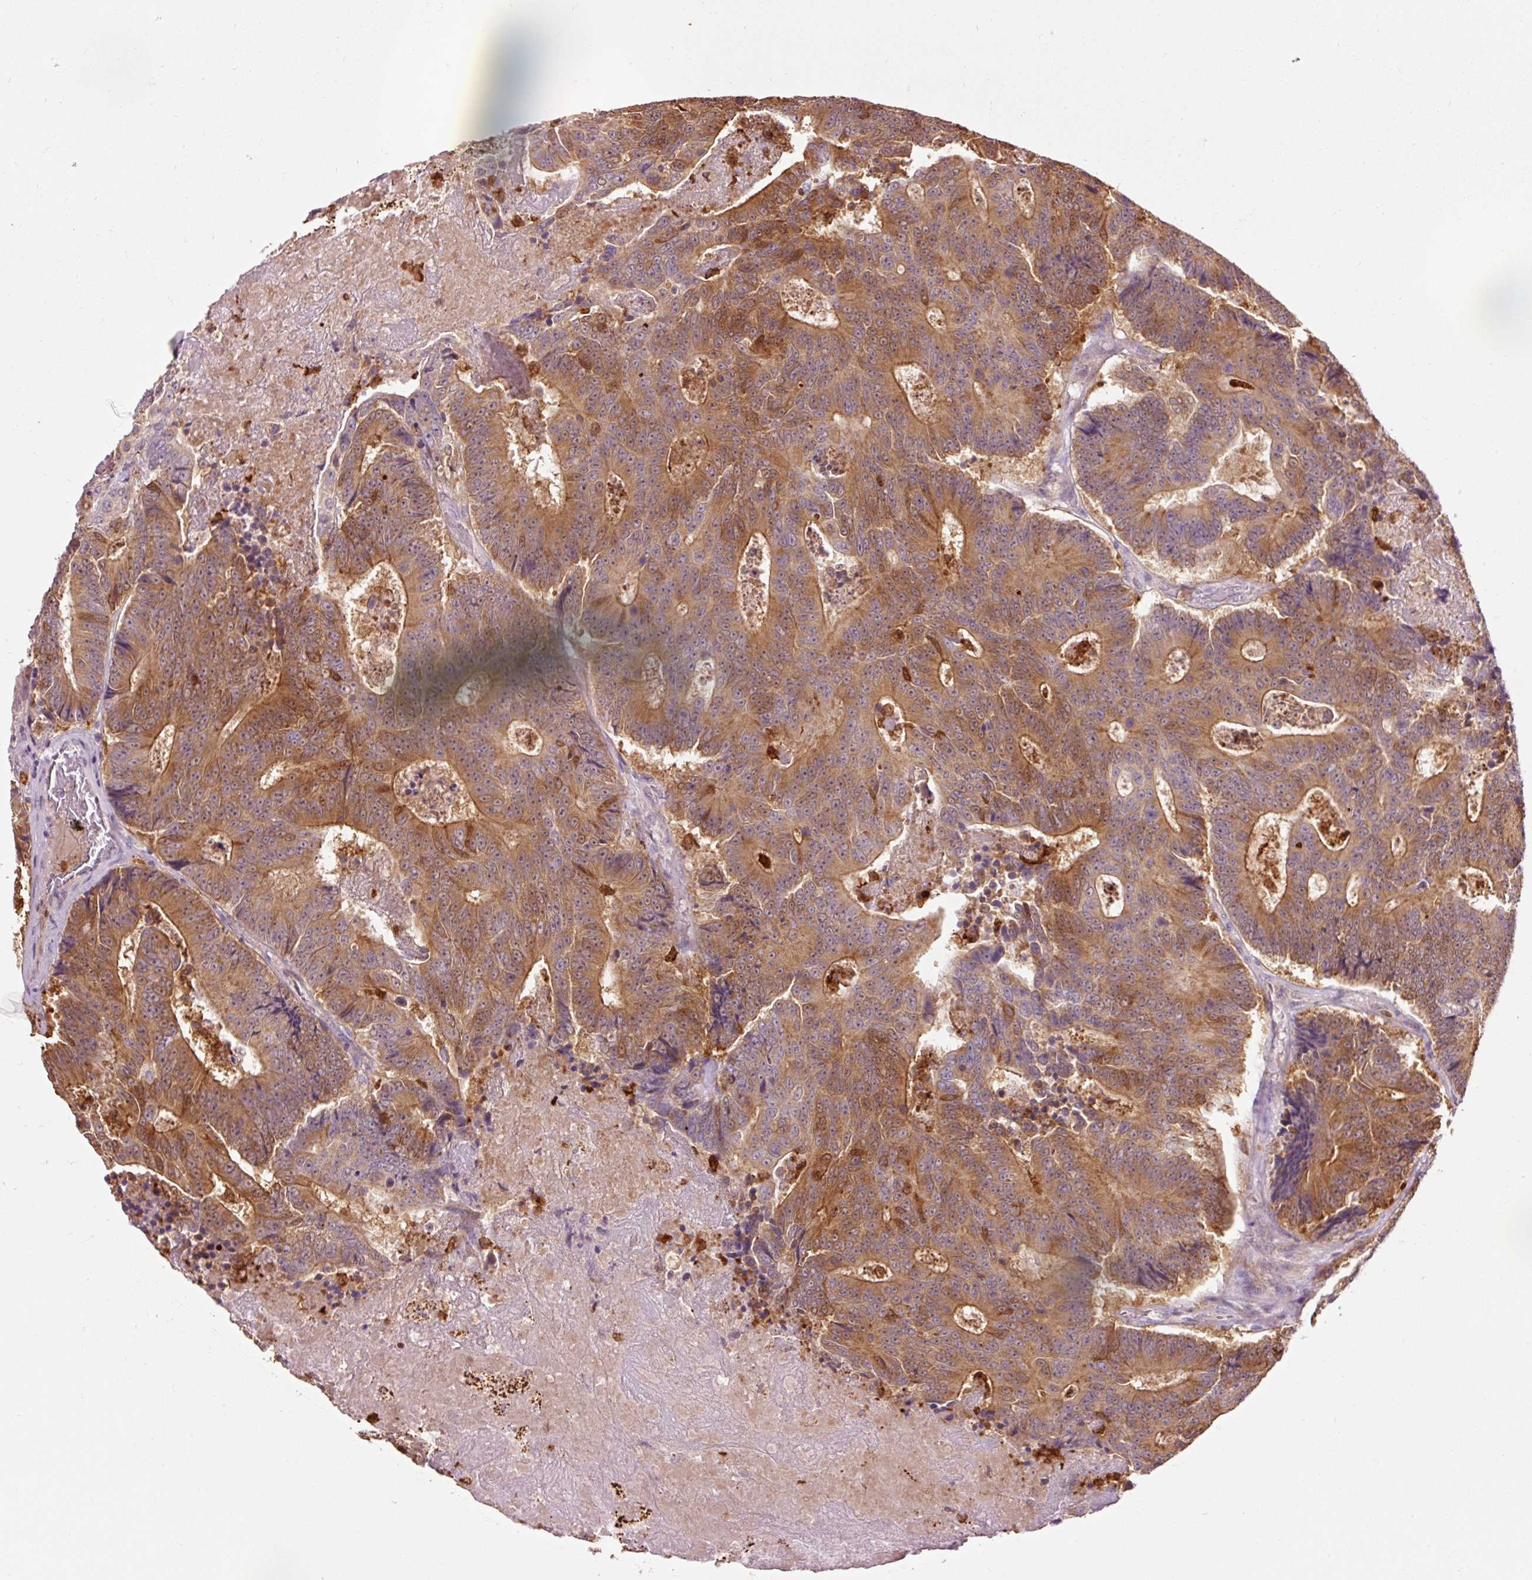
{"staining": {"intensity": "moderate", "quantity": ">75%", "location": "cytoplasmic/membranous"}, "tissue": "colorectal cancer", "cell_type": "Tumor cells", "image_type": "cancer", "snomed": [{"axis": "morphology", "description": "Adenocarcinoma, NOS"}, {"axis": "topography", "description": "Colon"}], "caption": "Immunohistochemistry (IHC) staining of colorectal cancer (adenocarcinoma), which demonstrates medium levels of moderate cytoplasmic/membranous positivity in about >75% of tumor cells indicating moderate cytoplasmic/membranous protein staining. The staining was performed using DAB (brown) for protein detection and nuclei were counterstained in hematoxylin (blue).", "gene": "PRDX5", "patient": {"sex": "male", "age": 83}}